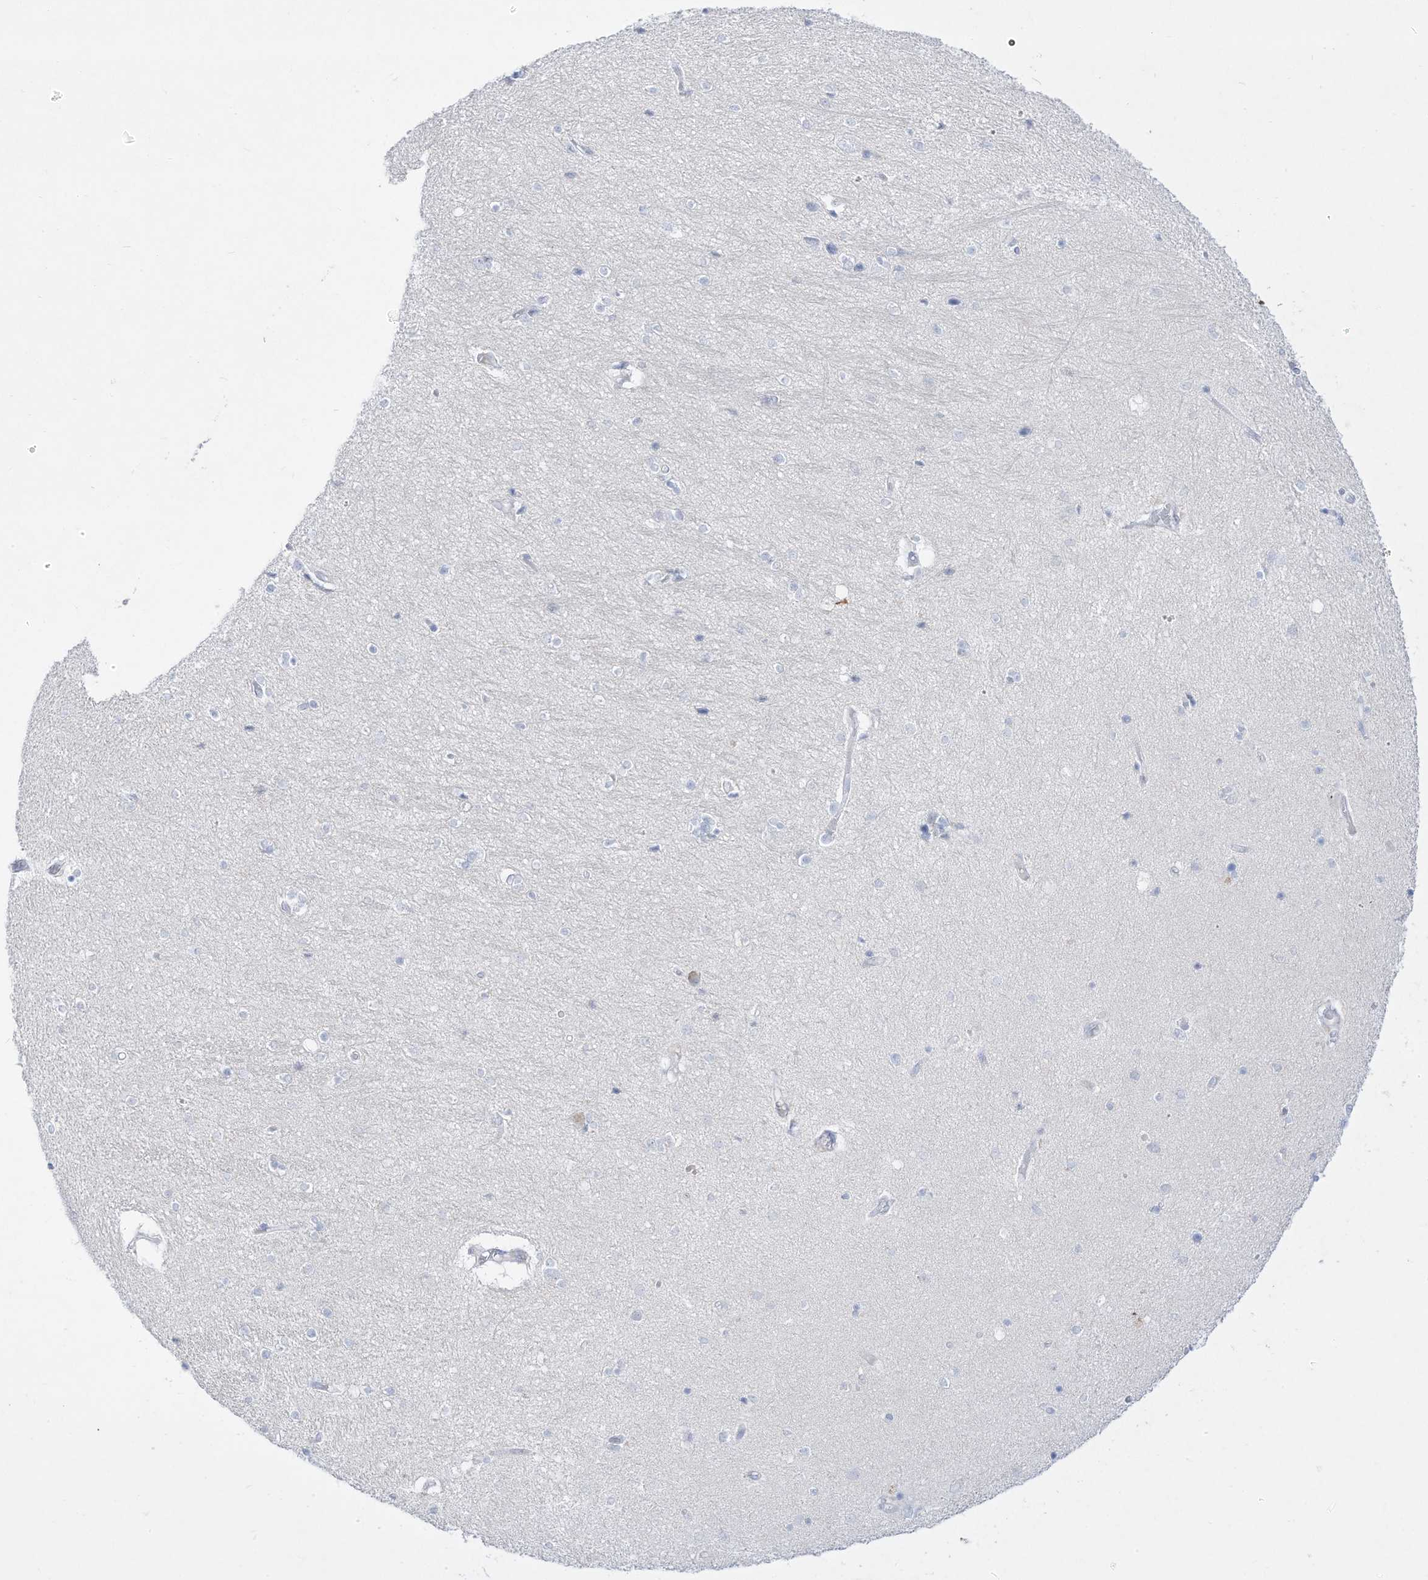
{"staining": {"intensity": "negative", "quantity": "none", "location": "none"}, "tissue": "hippocampus", "cell_type": "Glial cells", "image_type": "normal", "snomed": [{"axis": "morphology", "description": "Normal tissue, NOS"}, {"axis": "topography", "description": "Hippocampus"}], "caption": "There is no significant staining in glial cells of hippocampus. (Immunohistochemistry (ihc), brightfield microscopy, high magnification).", "gene": "DMKN", "patient": {"sex": "female", "age": 54}}